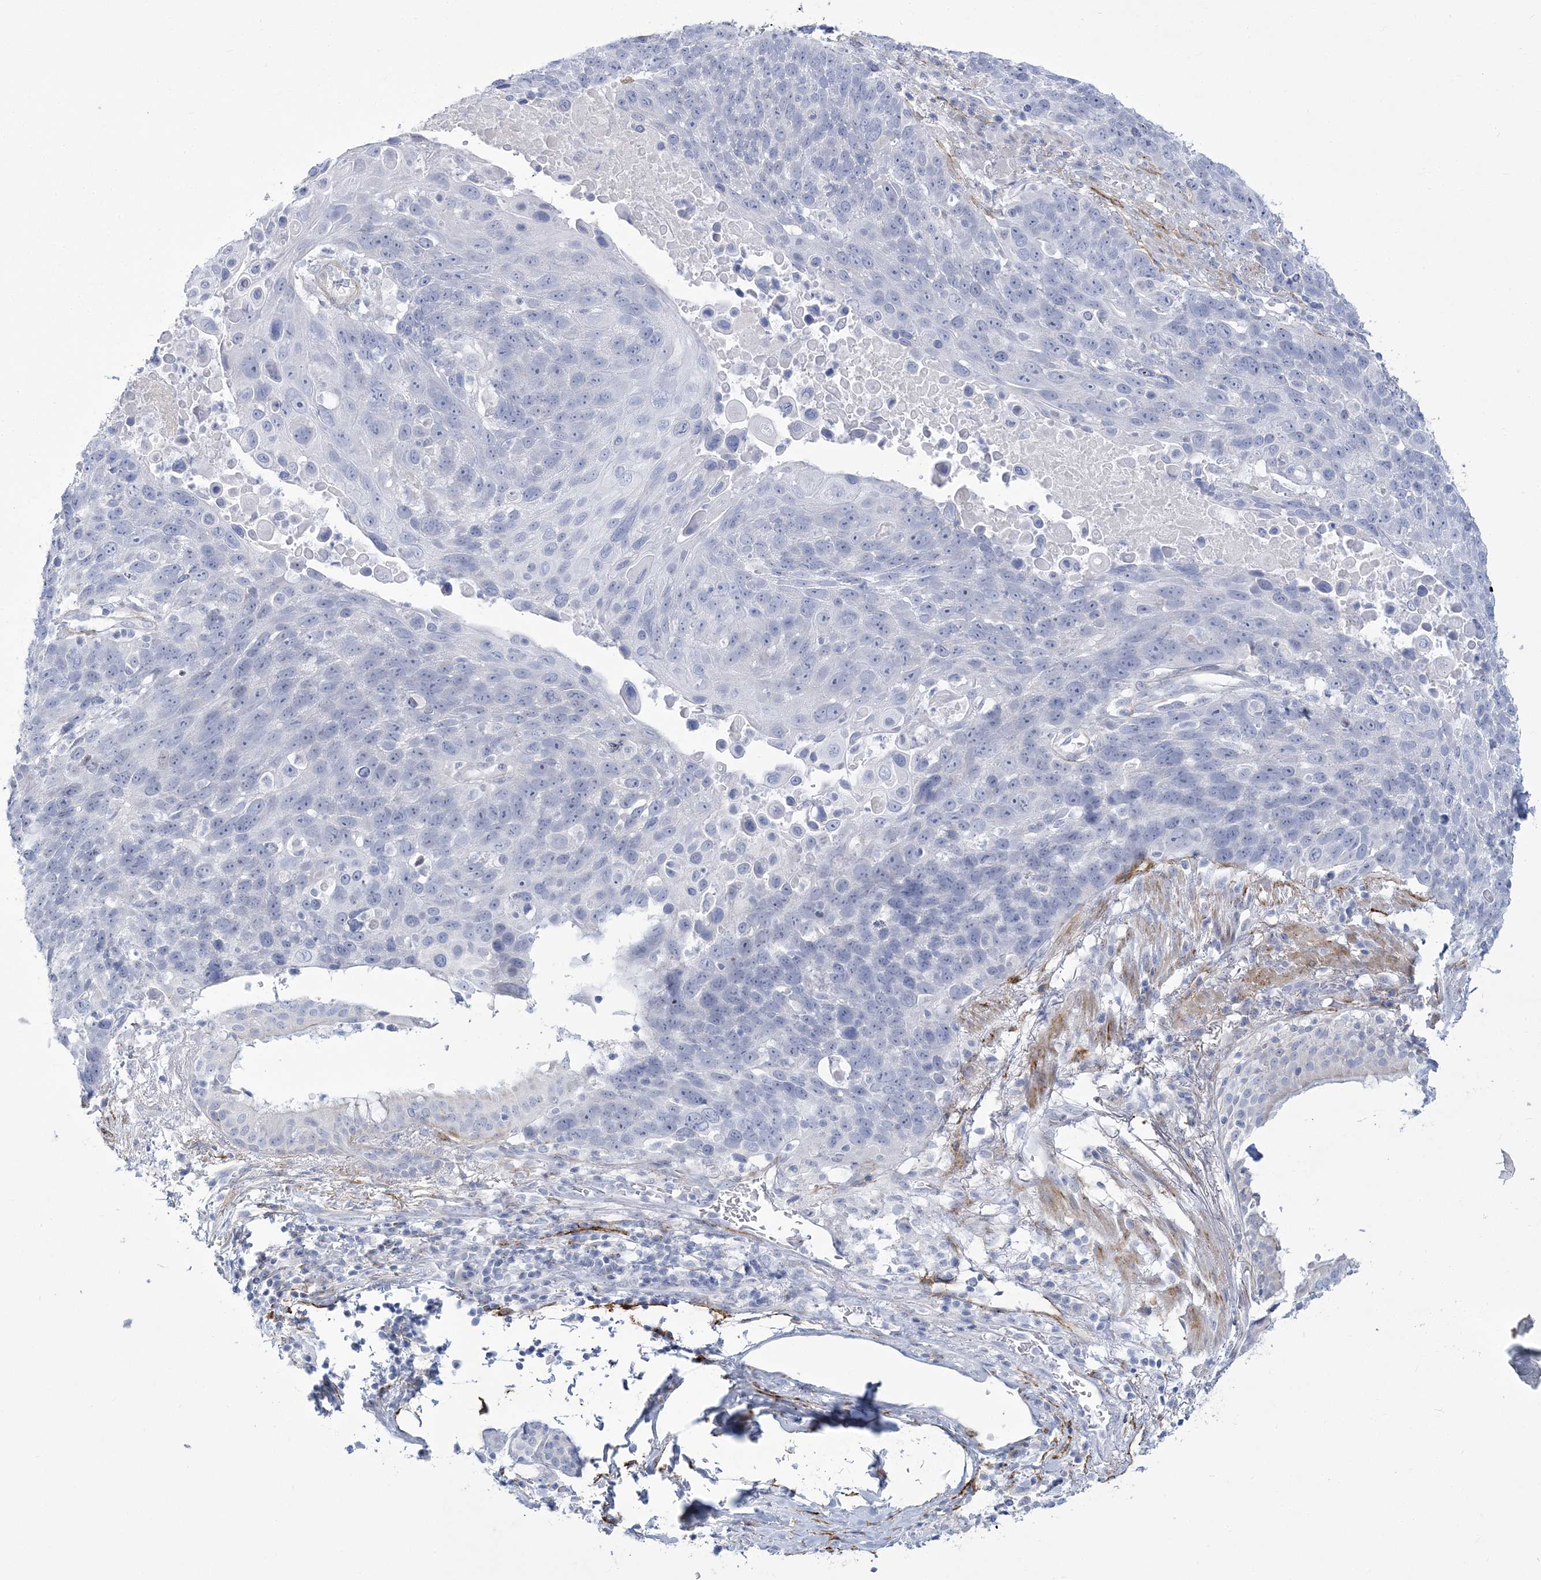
{"staining": {"intensity": "negative", "quantity": "none", "location": "none"}, "tissue": "lung cancer", "cell_type": "Tumor cells", "image_type": "cancer", "snomed": [{"axis": "morphology", "description": "Squamous cell carcinoma, NOS"}, {"axis": "topography", "description": "Lung"}], "caption": "The immunohistochemistry image has no significant staining in tumor cells of lung squamous cell carcinoma tissue. (DAB immunohistochemistry with hematoxylin counter stain).", "gene": "WDR27", "patient": {"sex": "male", "age": 66}}